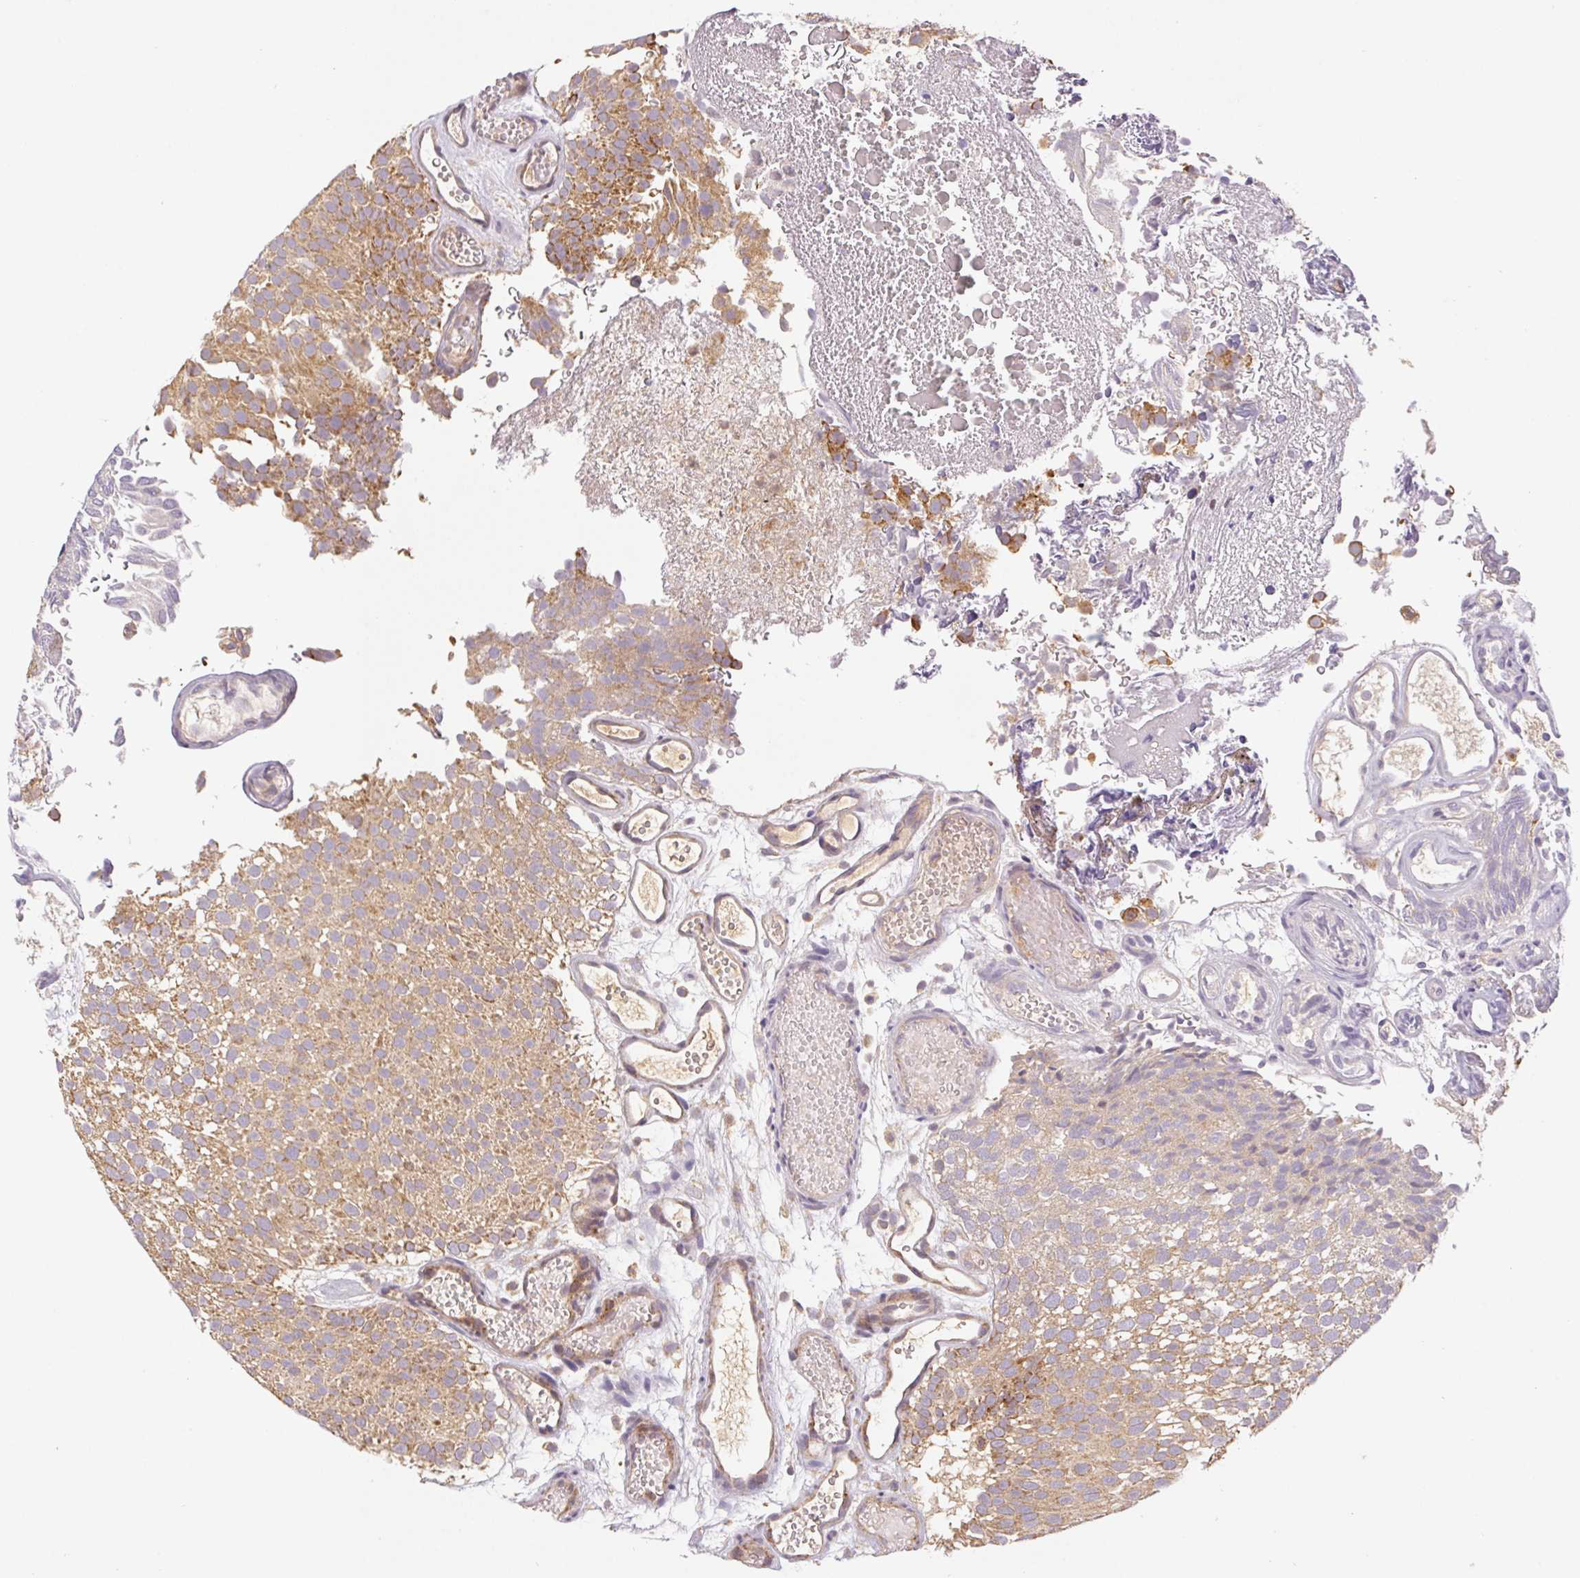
{"staining": {"intensity": "moderate", "quantity": ">75%", "location": "cytoplasmic/membranous"}, "tissue": "urothelial cancer", "cell_type": "Tumor cells", "image_type": "cancer", "snomed": [{"axis": "morphology", "description": "Urothelial carcinoma, Low grade"}, {"axis": "topography", "description": "Urinary bladder"}], "caption": "DAB immunohistochemical staining of urothelial carcinoma (low-grade) displays moderate cytoplasmic/membranous protein positivity in approximately >75% of tumor cells.", "gene": "MTHFD1", "patient": {"sex": "male", "age": 78}}